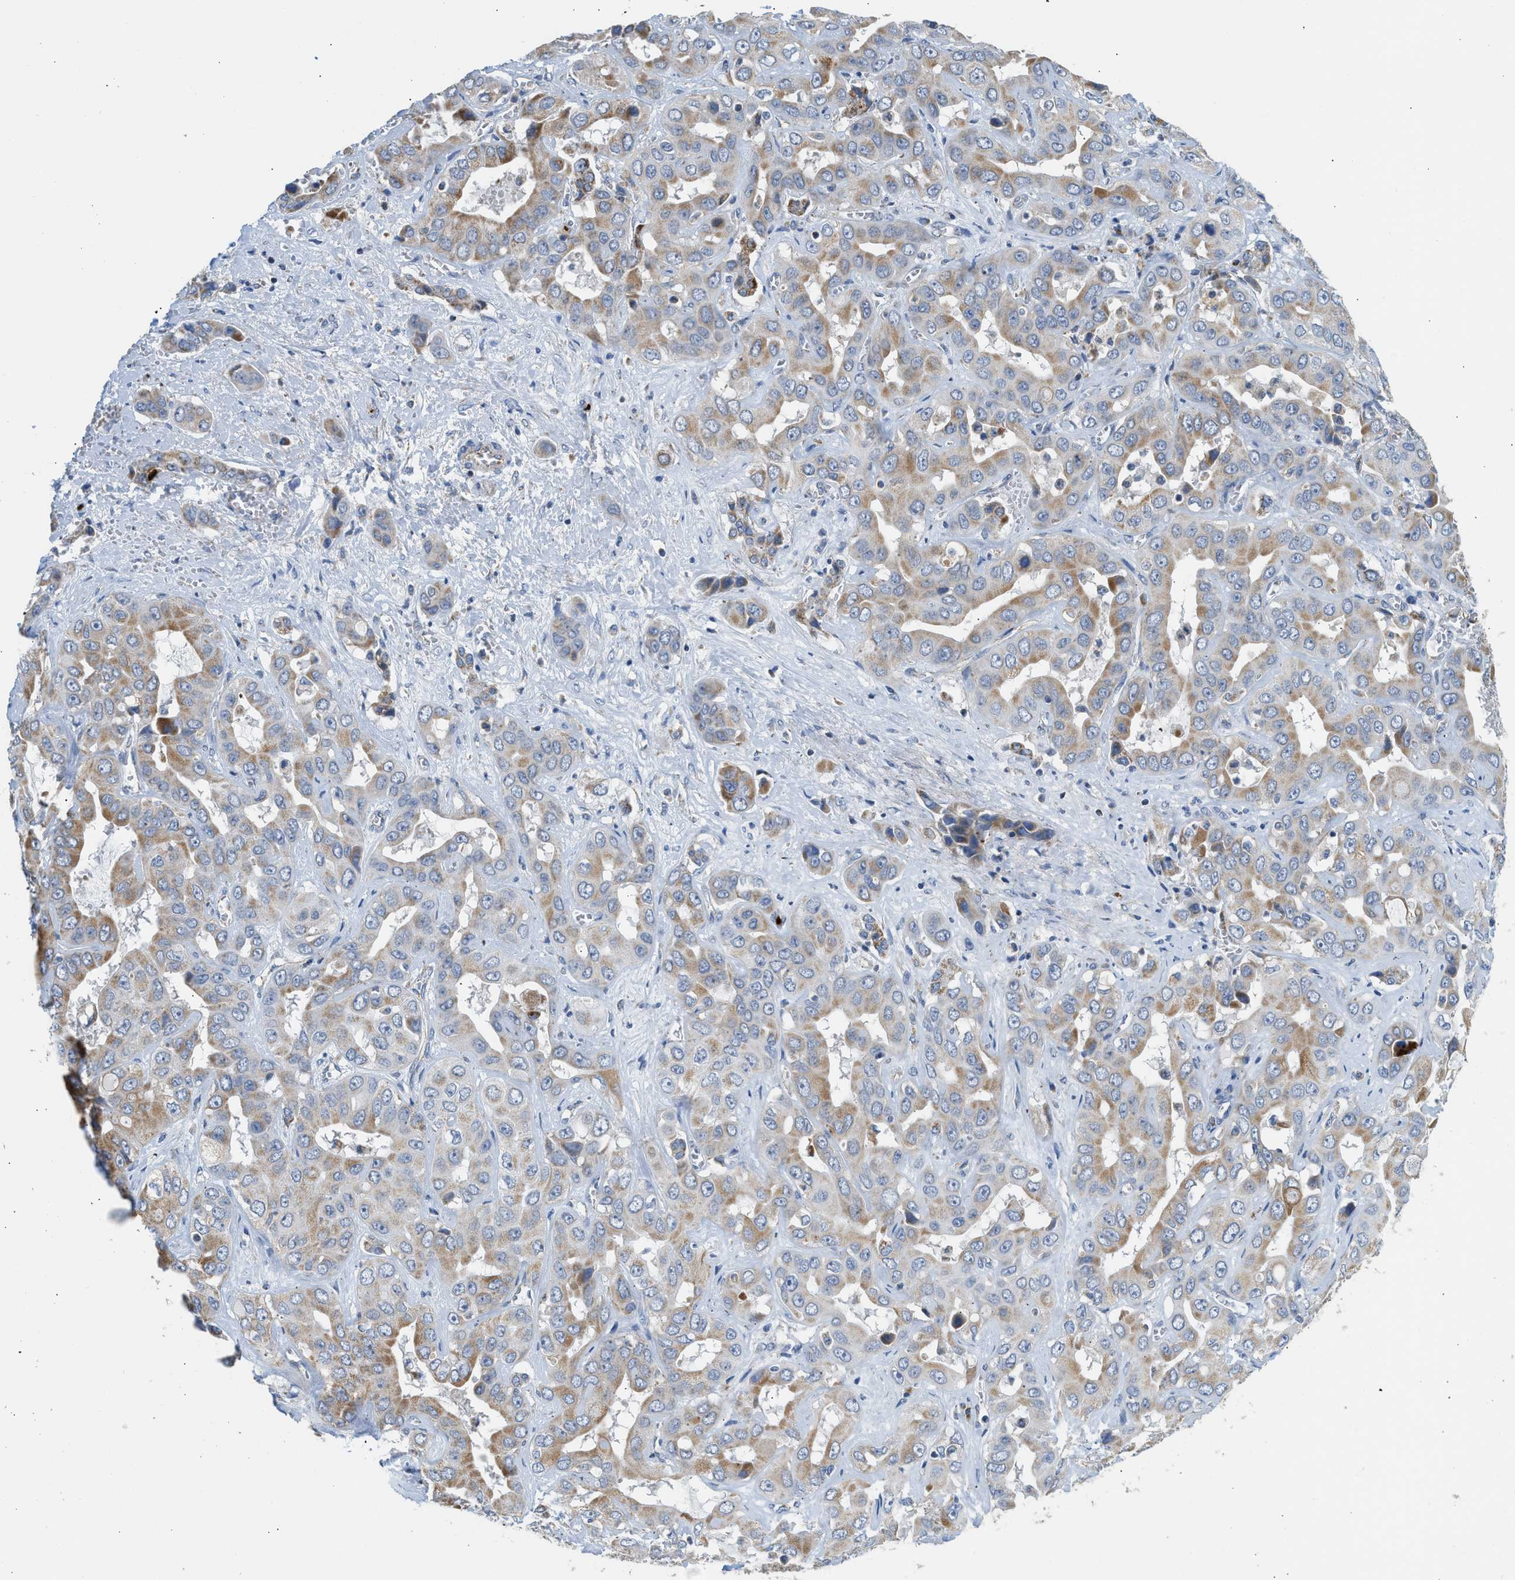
{"staining": {"intensity": "moderate", "quantity": ">75%", "location": "cytoplasmic/membranous"}, "tissue": "liver cancer", "cell_type": "Tumor cells", "image_type": "cancer", "snomed": [{"axis": "morphology", "description": "Cholangiocarcinoma"}, {"axis": "topography", "description": "Liver"}], "caption": "A photomicrograph of human liver cancer stained for a protein reveals moderate cytoplasmic/membranous brown staining in tumor cells.", "gene": "GOT2", "patient": {"sex": "female", "age": 52}}